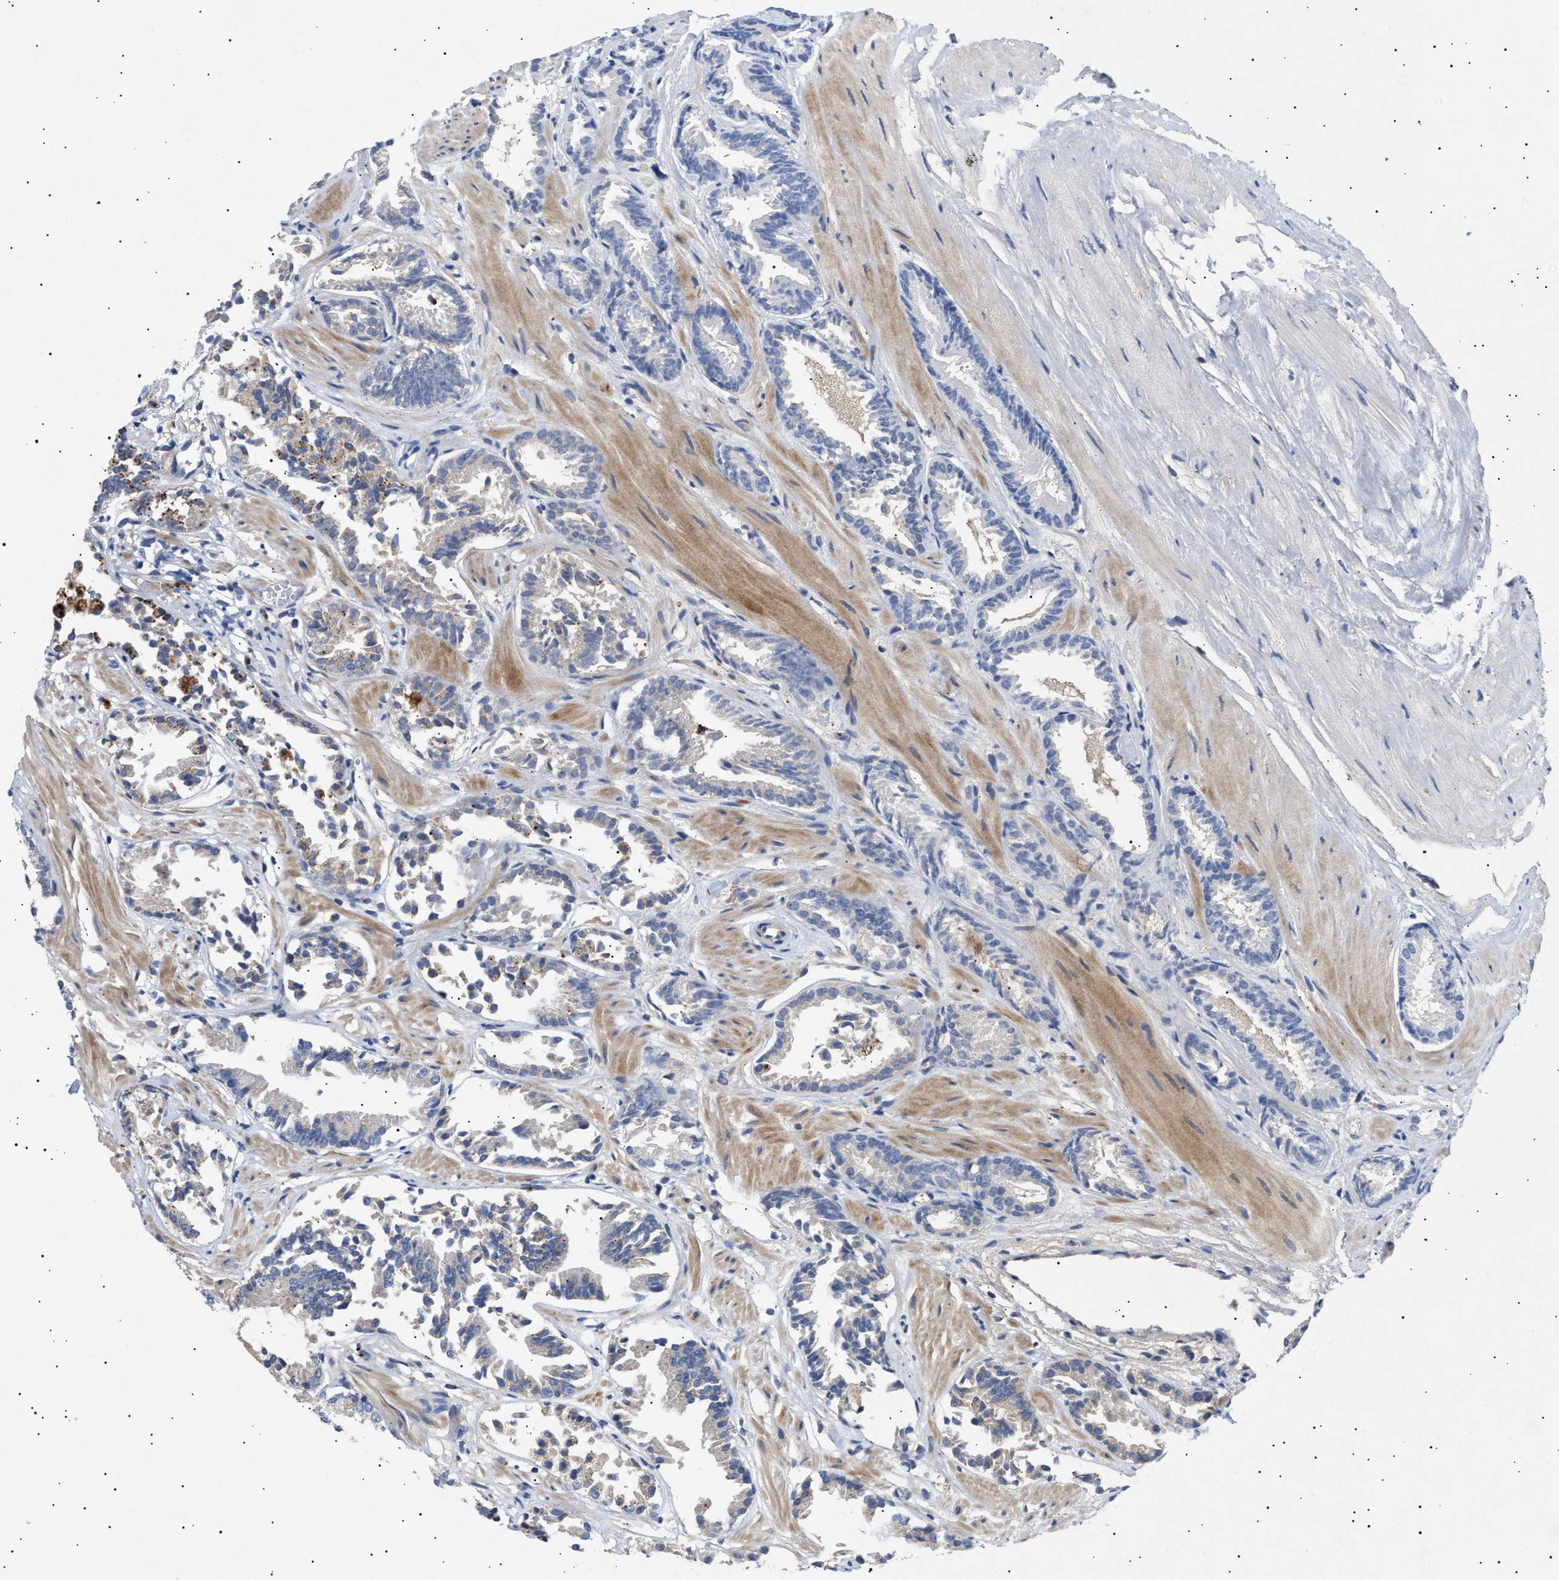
{"staining": {"intensity": "weak", "quantity": "<25%", "location": "cytoplasmic/membranous"}, "tissue": "prostate cancer", "cell_type": "Tumor cells", "image_type": "cancer", "snomed": [{"axis": "morphology", "description": "Adenocarcinoma, Low grade"}, {"axis": "topography", "description": "Prostate"}], "caption": "Tumor cells show no significant positivity in prostate cancer. (DAB immunohistochemistry, high magnification).", "gene": "SIRT5", "patient": {"sex": "male", "age": 51}}